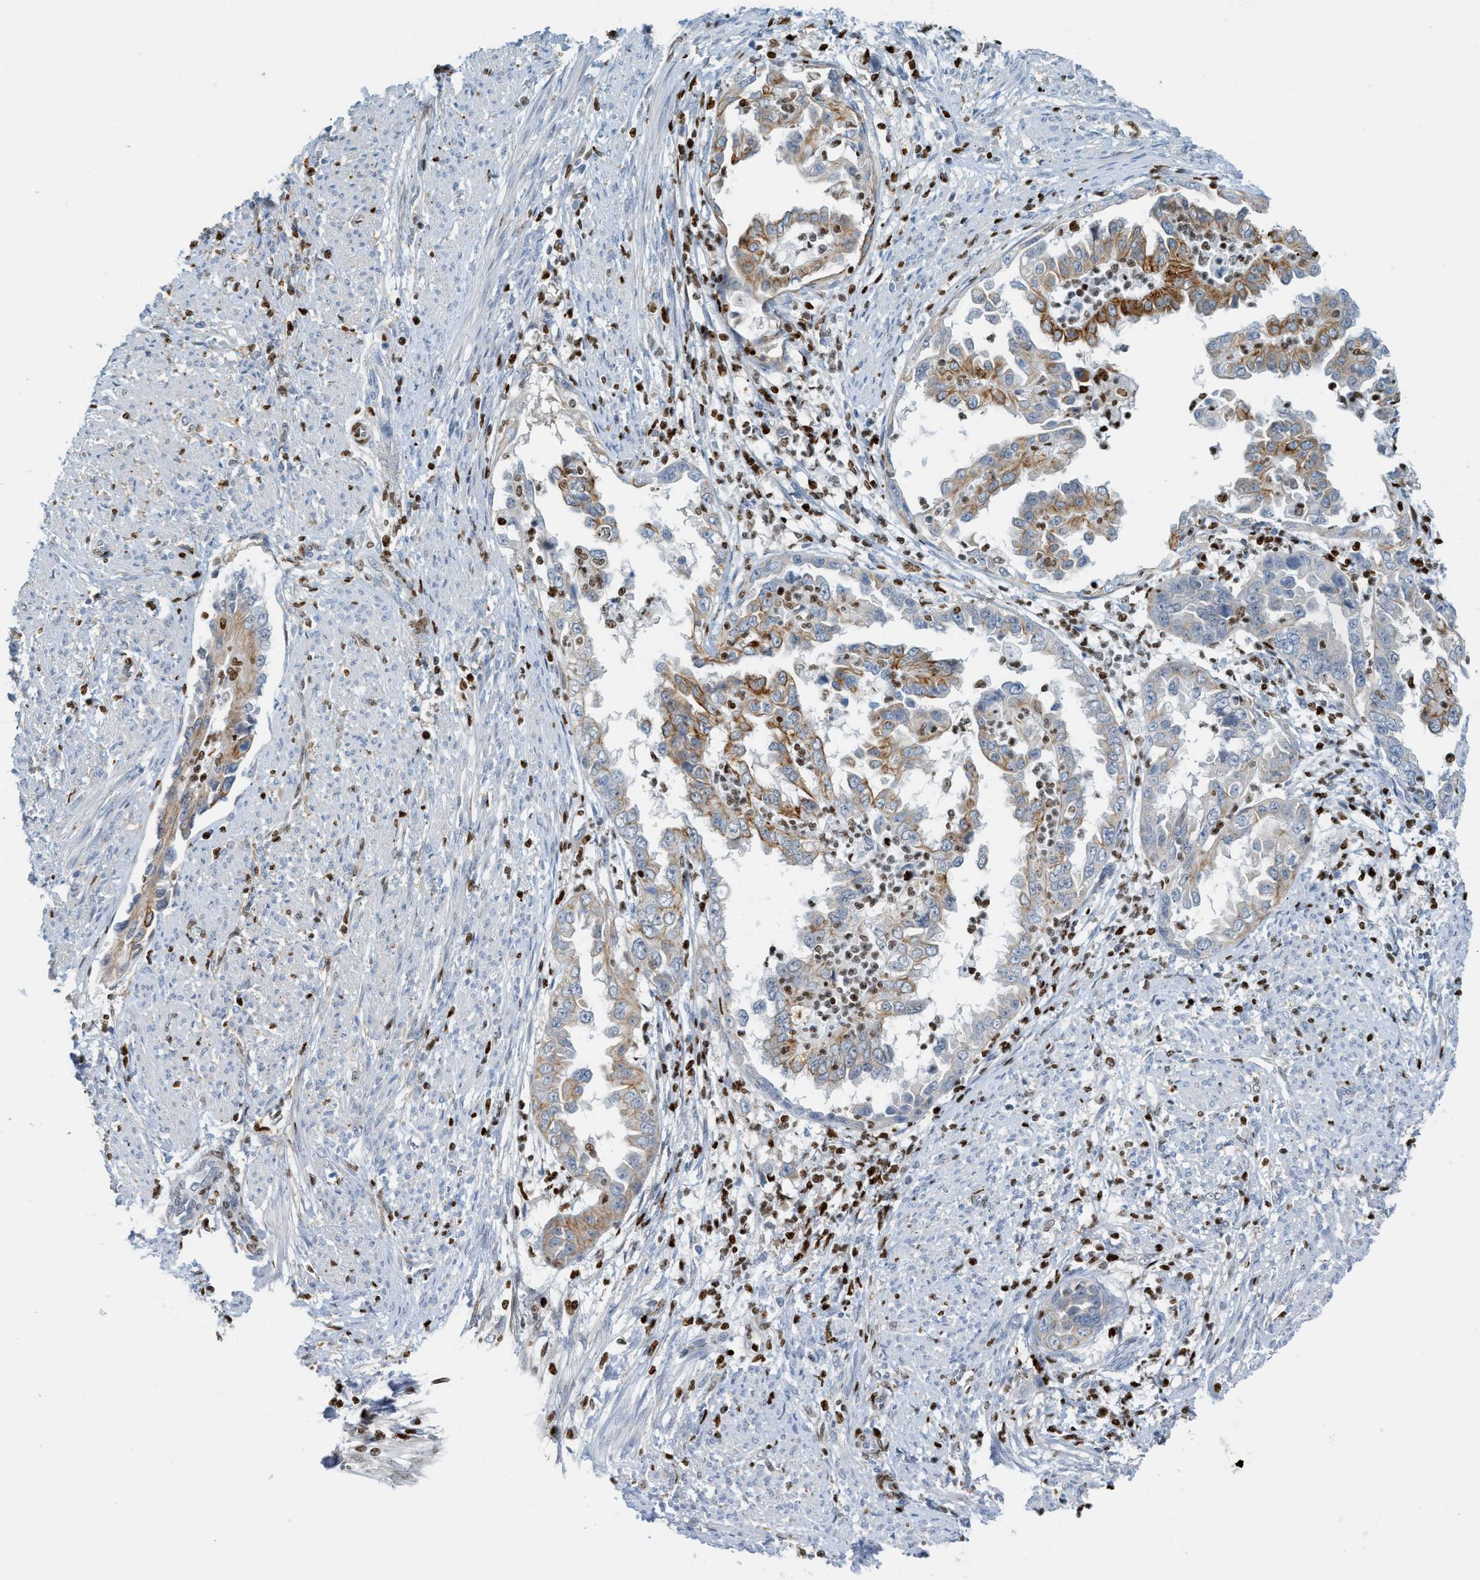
{"staining": {"intensity": "moderate", "quantity": "25%-75%", "location": "cytoplasmic/membranous"}, "tissue": "endometrial cancer", "cell_type": "Tumor cells", "image_type": "cancer", "snomed": [{"axis": "morphology", "description": "Adenocarcinoma, NOS"}, {"axis": "topography", "description": "Endometrium"}], "caption": "Protein analysis of adenocarcinoma (endometrial) tissue reveals moderate cytoplasmic/membranous positivity in about 25%-75% of tumor cells. (Brightfield microscopy of DAB IHC at high magnification).", "gene": "SH3D19", "patient": {"sex": "female", "age": 85}}